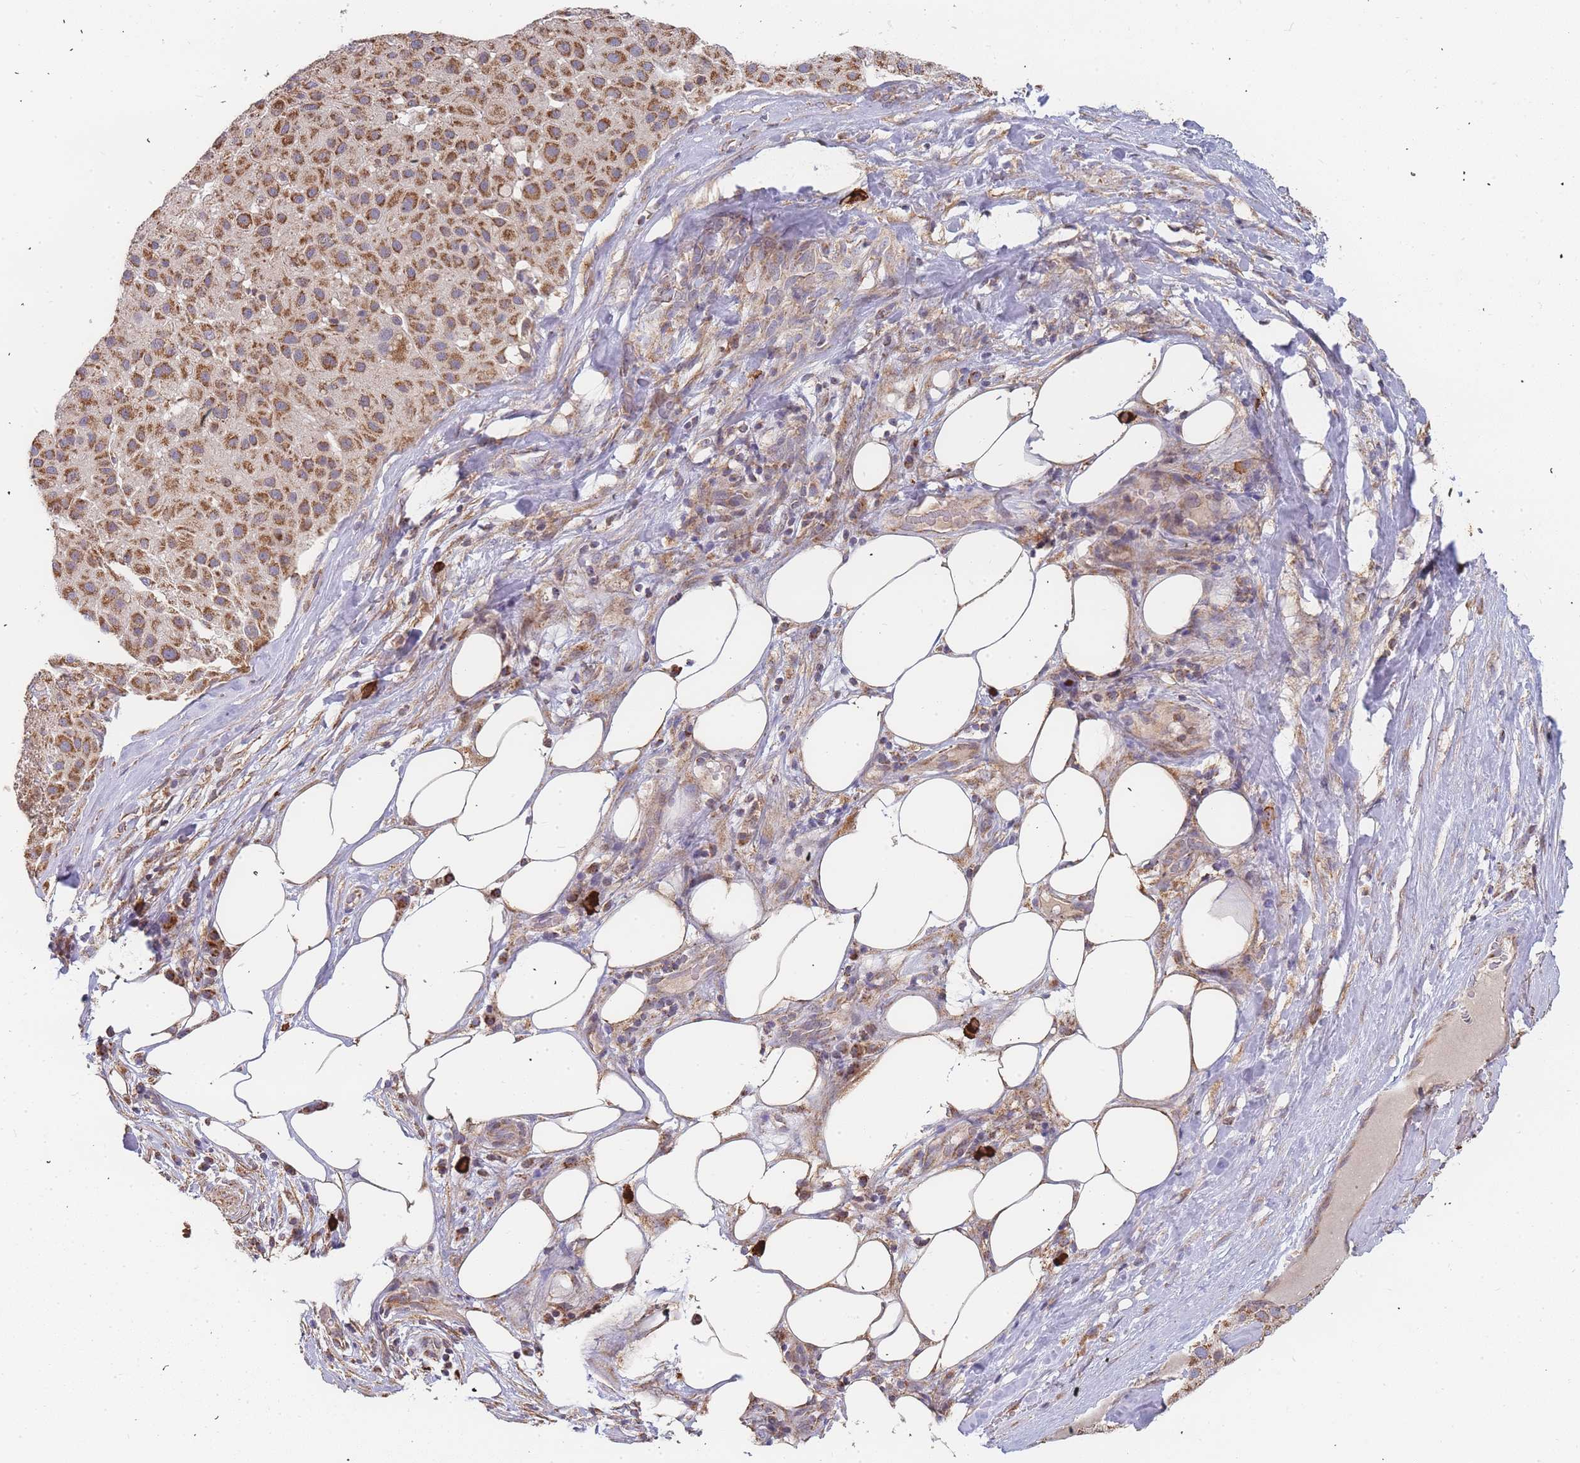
{"staining": {"intensity": "moderate", "quantity": ">75%", "location": "cytoplasmic/membranous"}, "tissue": "melanoma", "cell_type": "Tumor cells", "image_type": "cancer", "snomed": [{"axis": "morphology", "description": "Malignant melanoma, Metastatic site"}, {"axis": "topography", "description": "Smooth muscle"}], "caption": "This is an image of IHC staining of malignant melanoma (metastatic site), which shows moderate expression in the cytoplasmic/membranous of tumor cells.", "gene": "ADCY9", "patient": {"sex": "male", "age": 41}}